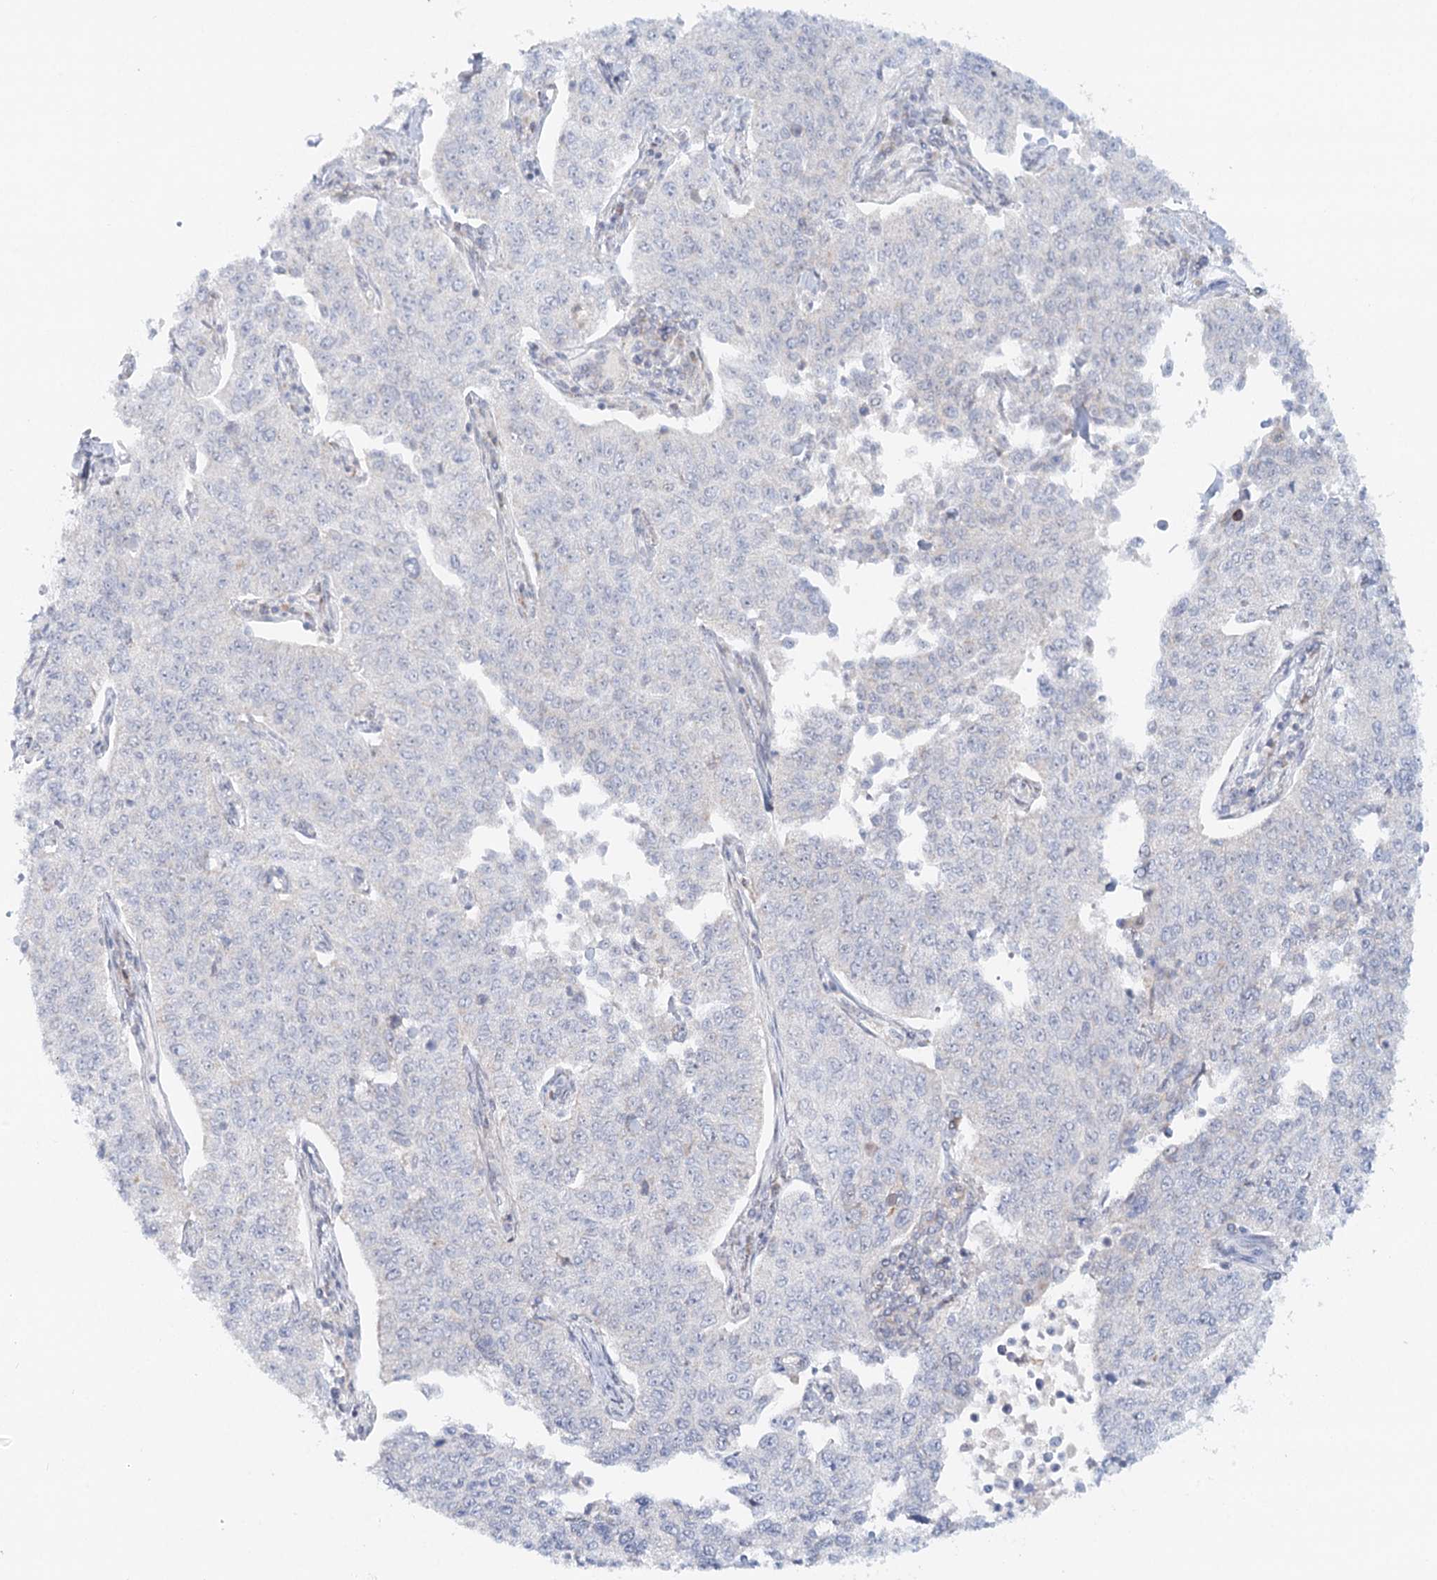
{"staining": {"intensity": "negative", "quantity": "none", "location": "none"}, "tissue": "cervical cancer", "cell_type": "Tumor cells", "image_type": "cancer", "snomed": [{"axis": "morphology", "description": "Squamous cell carcinoma, NOS"}, {"axis": "topography", "description": "Cervix"}], "caption": "IHC of human squamous cell carcinoma (cervical) displays no staining in tumor cells.", "gene": "PSAPL1", "patient": {"sex": "female", "age": 35}}